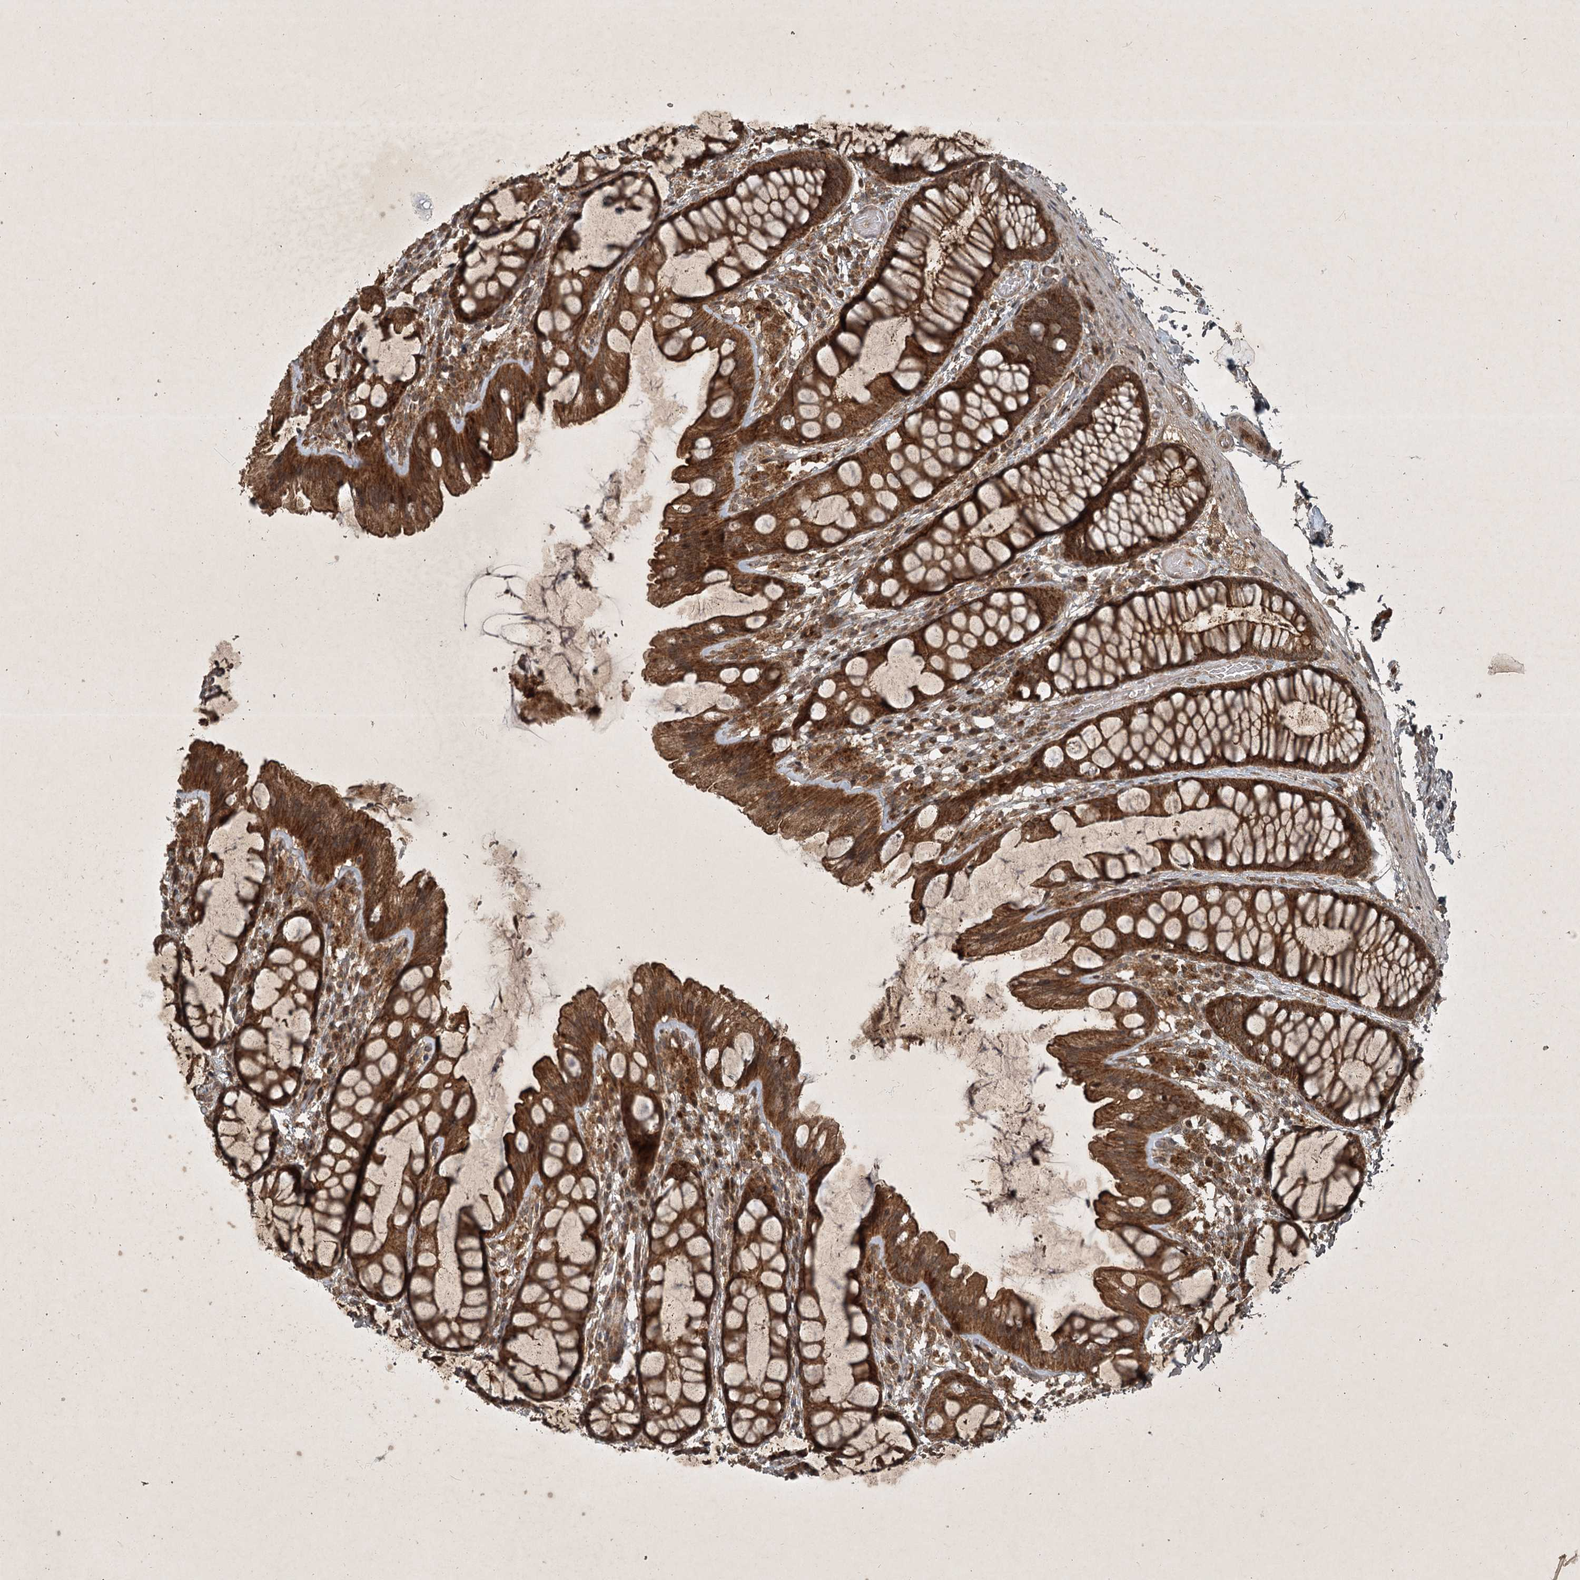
{"staining": {"intensity": "moderate", "quantity": ">75%", "location": "cytoplasmic/membranous"}, "tissue": "colon", "cell_type": "Endothelial cells", "image_type": "normal", "snomed": [{"axis": "morphology", "description": "Normal tissue, NOS"}, {"axis": "topography", "description": "Colon"}], "caption": "The immunohistochemical stain highlights moderate cytoplasmic/membranous staining in endothelial cells of normal colon. (Stains: DAB in brown, nuclei in blue, Microscopy: brightfield microscopy at high magnification).", "gene": "UNC93A", "patient": {"sex": "male", "age": 47}}